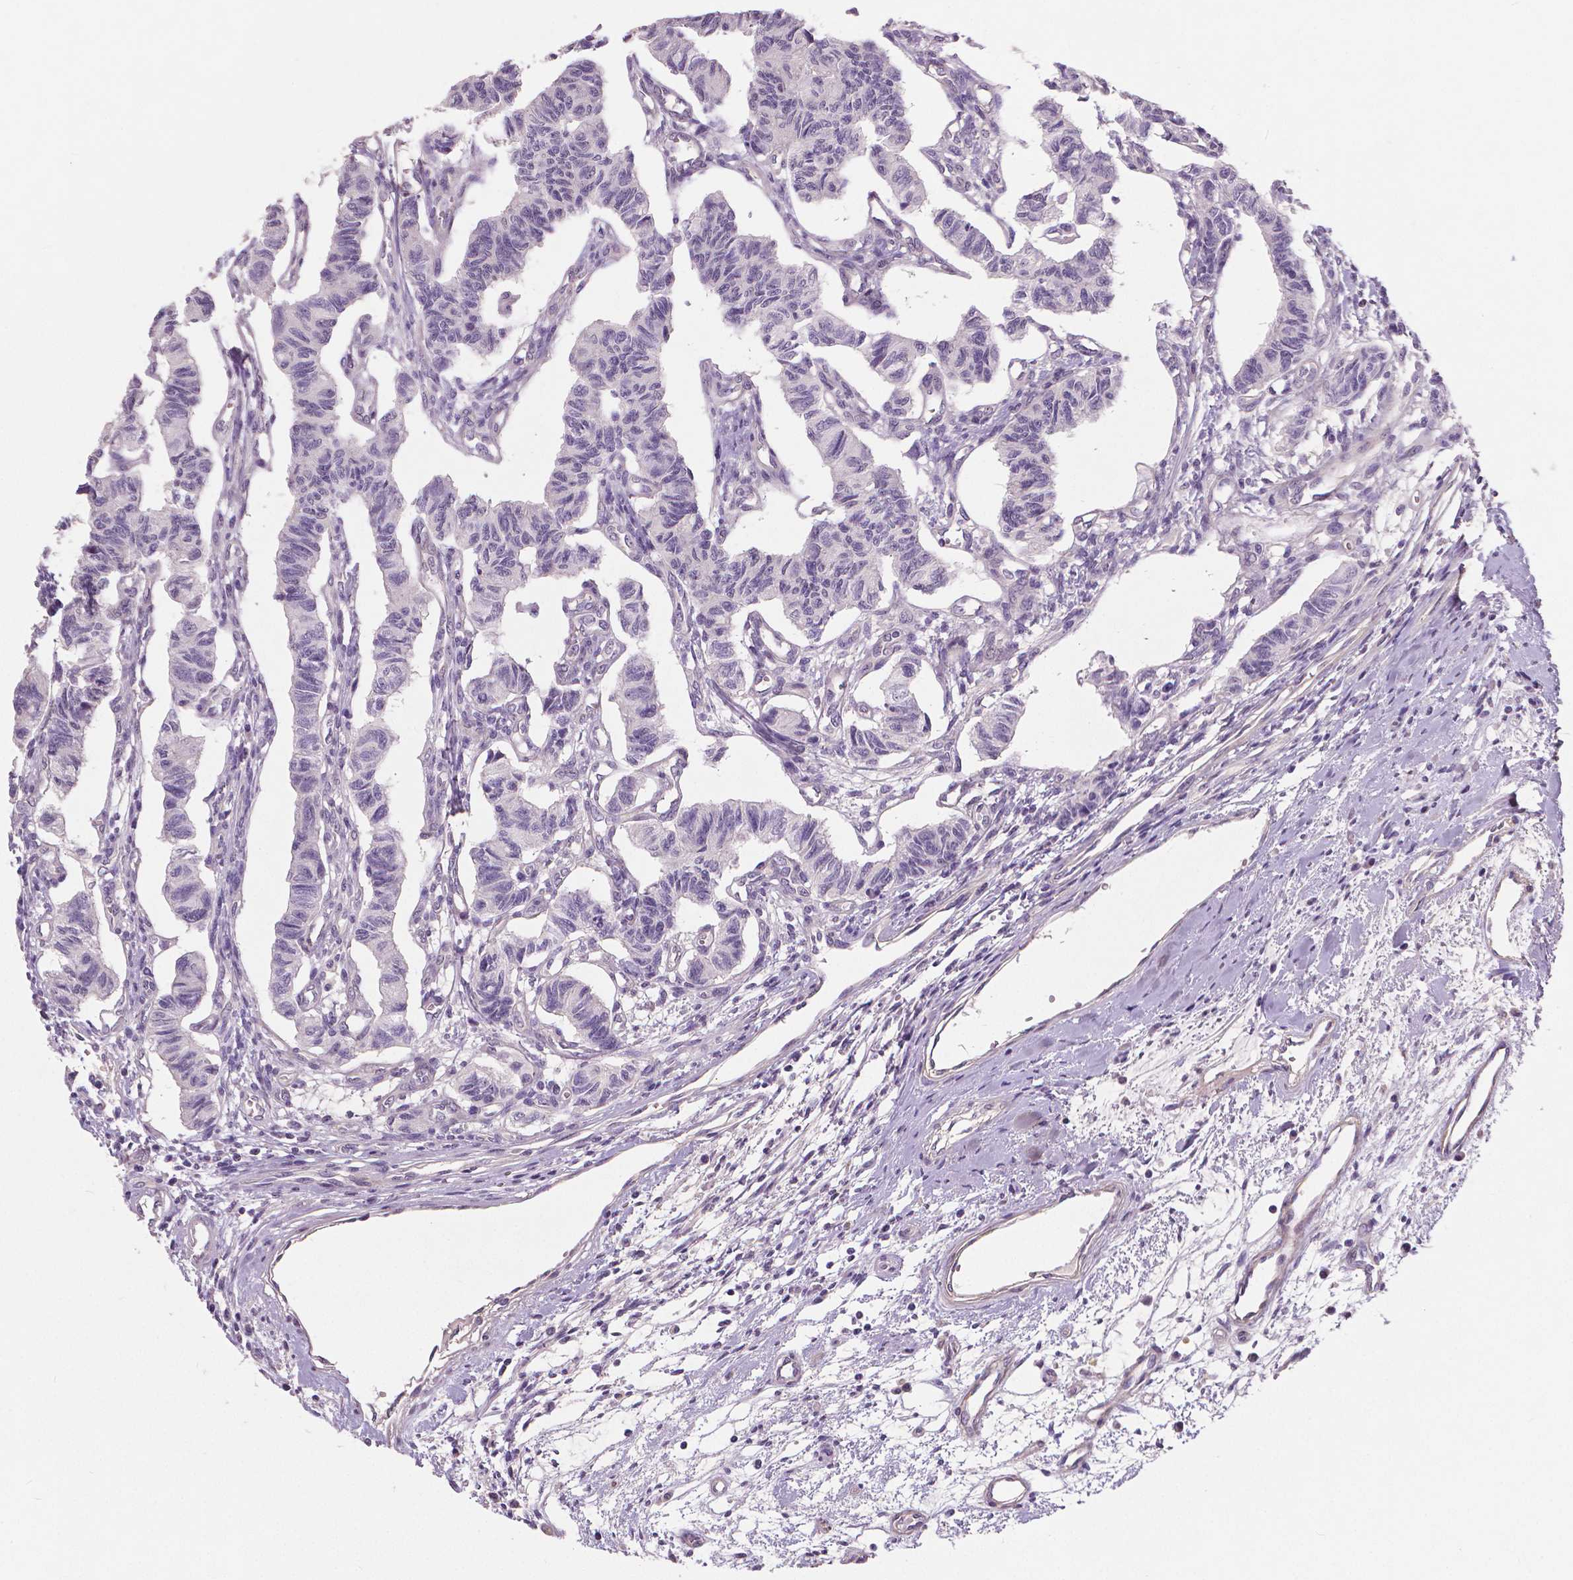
{"staining": {"intensity": "negative", "quantity": "none", "location": "none"}, "tissue": "carcinoid", "cell_type": "Tumor cells", "image_type": "cancer", "snomed": [{"axis": "morphology", "description": "Carcinoid, malignant, NOS"}, {"axis": "topography", "description": "Kidney"}], "caption": "The image reveals no staining of tumor cells in carcinoid.", "gene": "FLT1", "patient": {"sex": "female", "age": 41}}